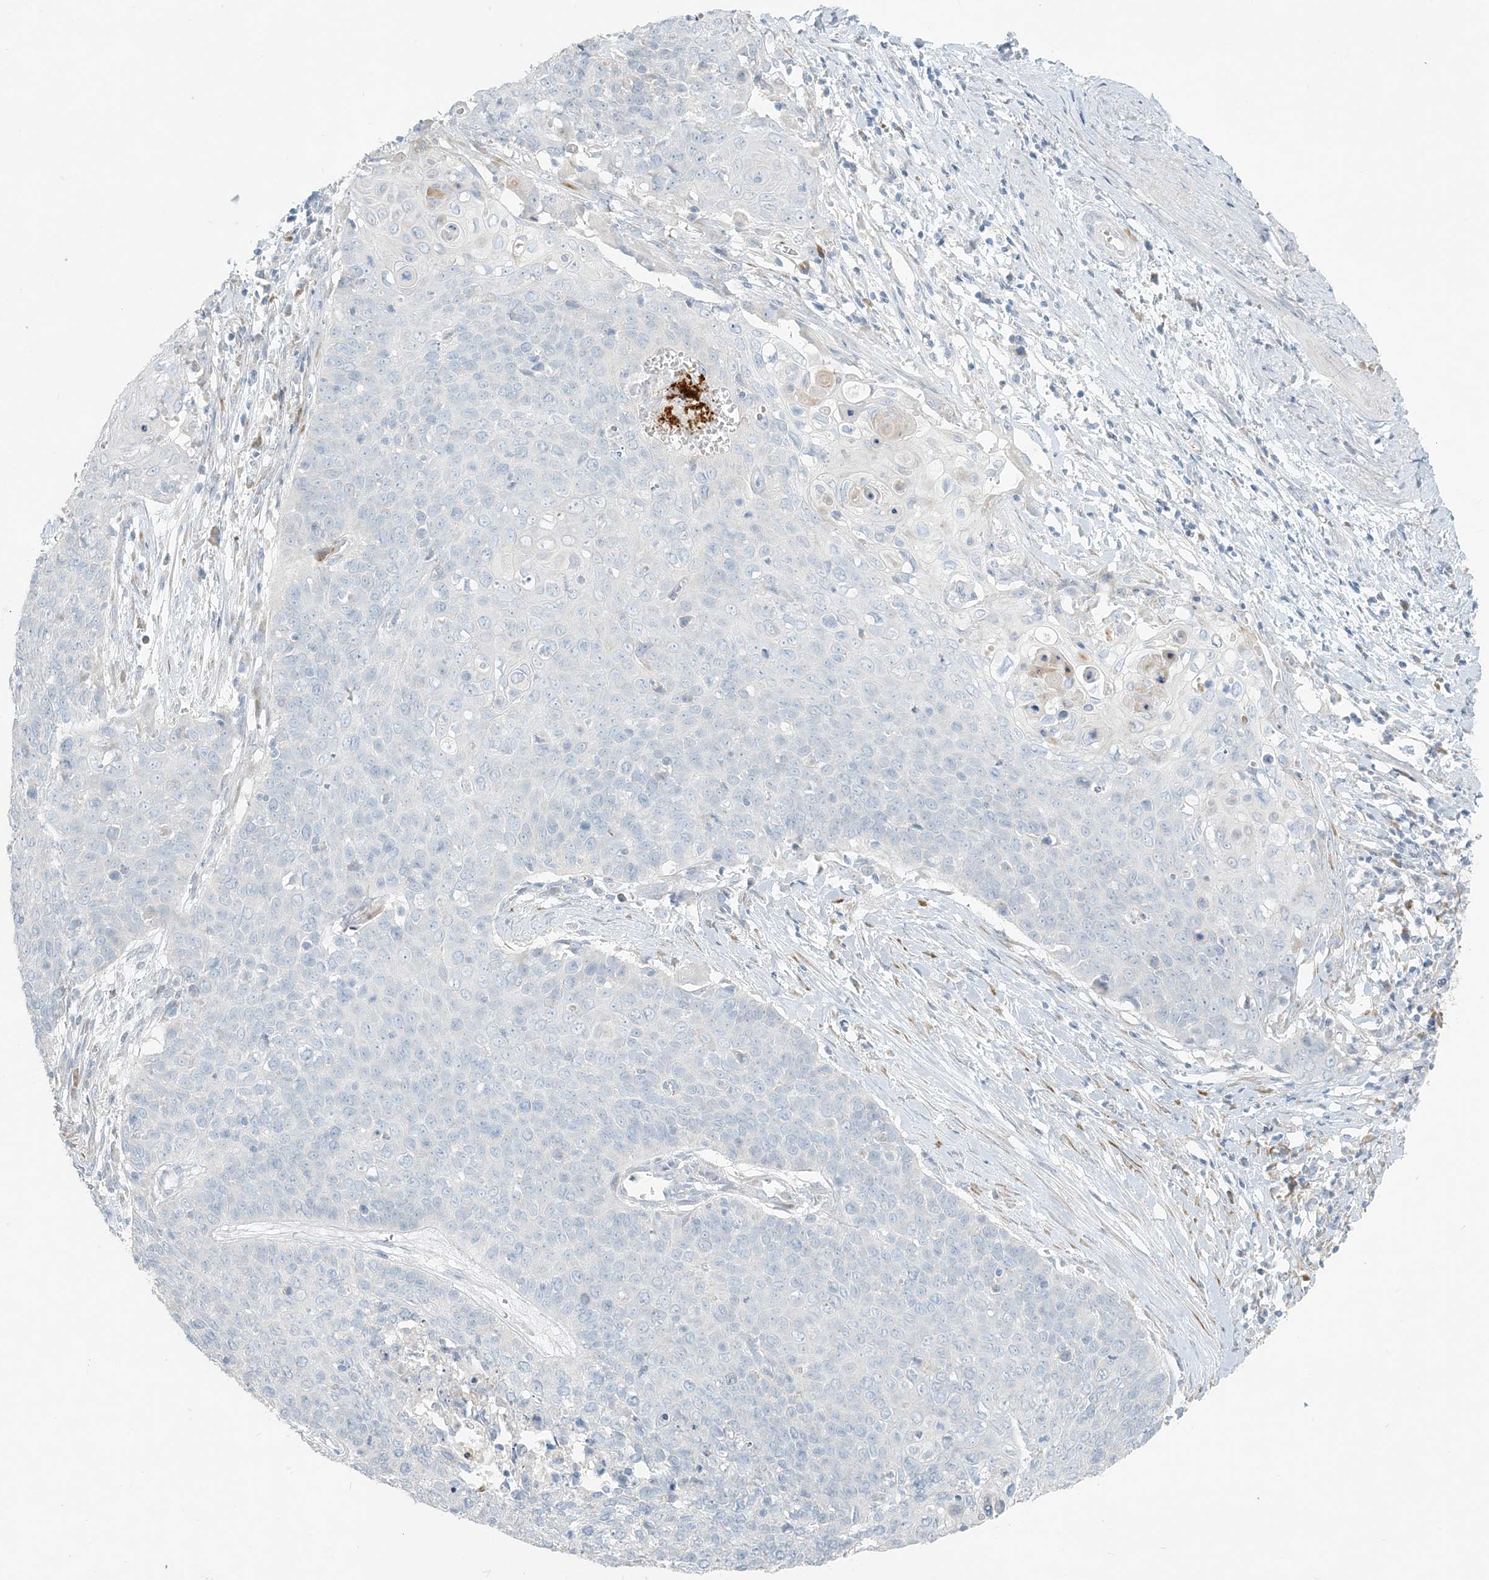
{"staining": {"intensity": "negative", "quantity": "none", "location": "none"}, "tissue": "cervical cancer", "cell_type": "Tumor cells", "image_type": "cancer", "snomed": [{"axis": "morphology", "description": "Squamous cell carcinoma, NOS"}, {"axis": "topography", "description": "Cervix"}], "caption": "Immunohistochemistry (IHC) of cervical squamous cell carcinoma displays no positivity in tumor cells. (Brightfield microscopy of DAB immunohistochemistry (IHC) at high magnification).", "gene": "ZNF385D", "patient": {"sex": "female", "age": 39}}